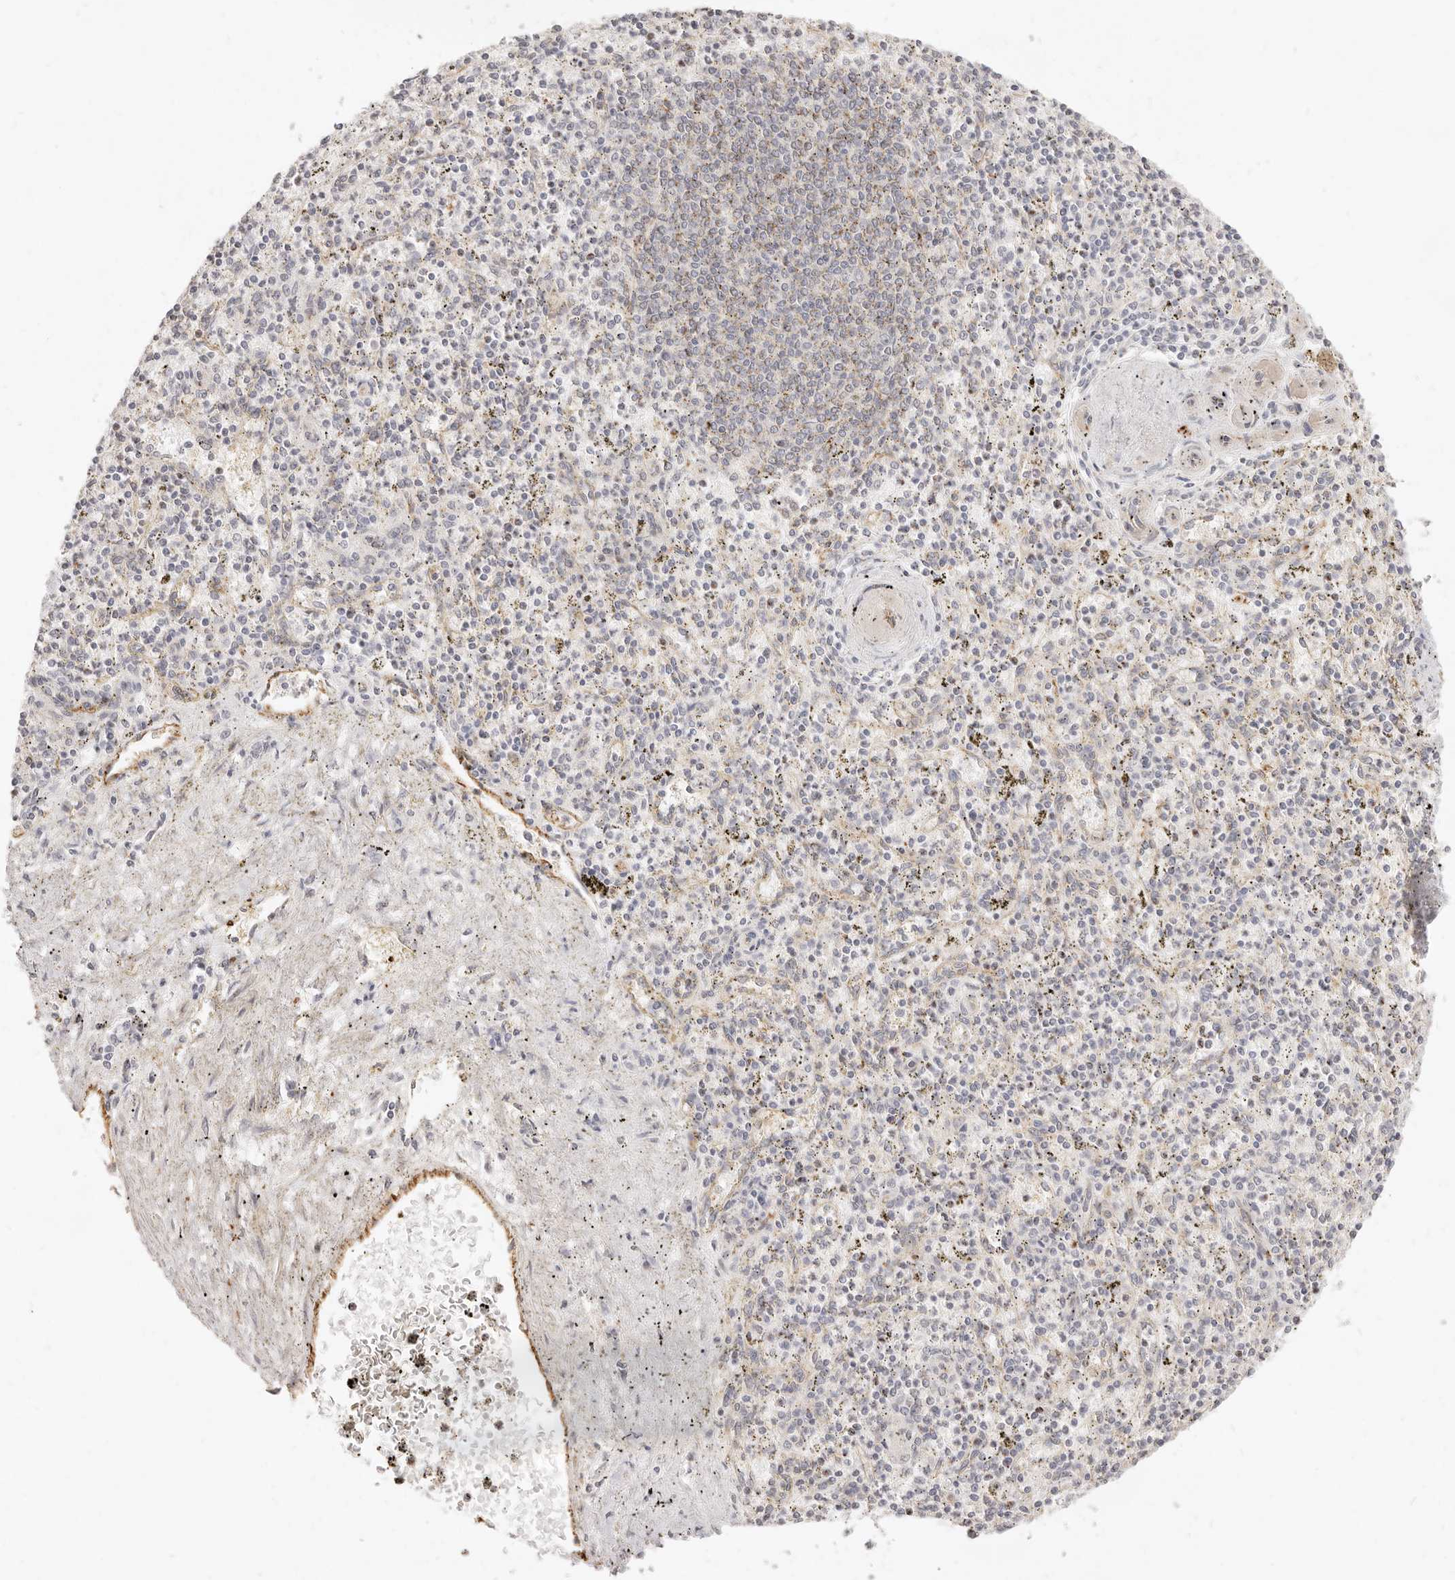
{"staining": {"intensity": "negative", "quantity": "none", "location": "none"}, "tissue": "spleen", "cell_type": "Cells in red pulp", "image_type": "normal", "snomed": [{"axis": "morphology", "description": "Normal tissue, NOS"}, {"axis": "topography", "description": "Spleen"}], "caption": "This is an IHC image of benign spleen. There is no positivity in cells in red pulp.", "gene": "SASS6", "patient": {"sex": "male", "age": 72}}